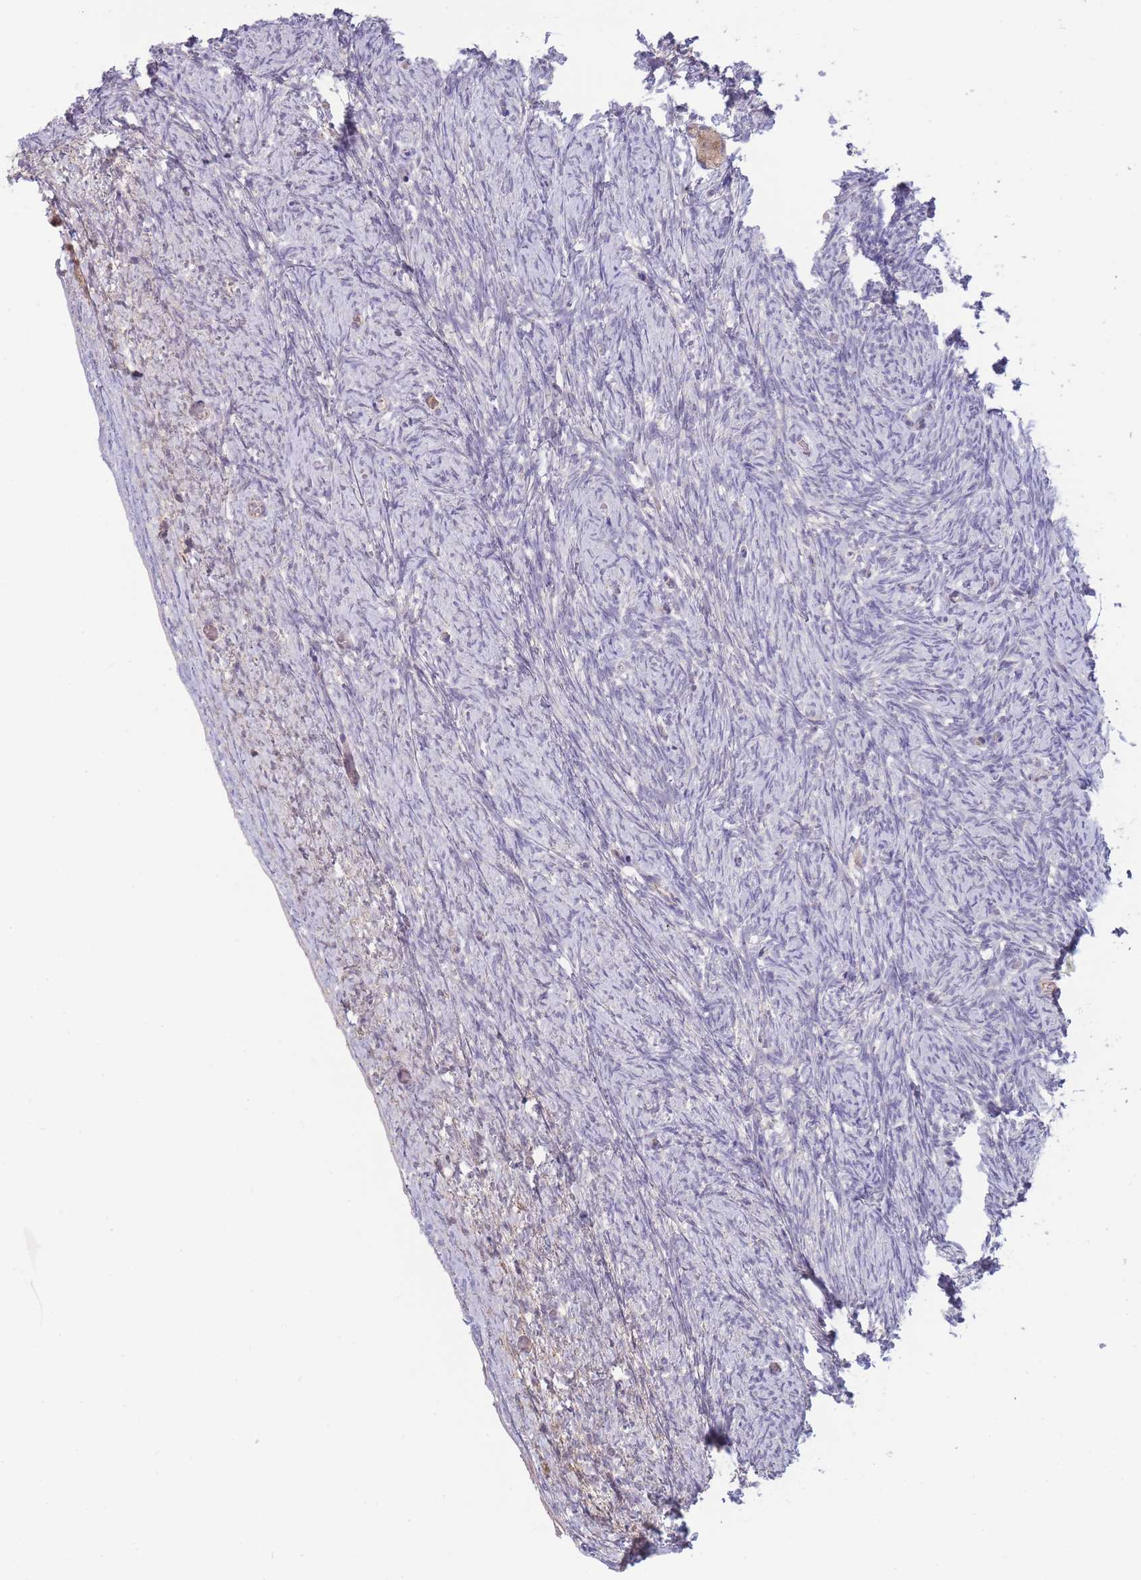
{"staining": {"intensity": "weak", "quantity": ">75%", "location": "cytoplasmic/membranous"}, "tissue": "ovary", "cell_type": "Follicle cells", "image_type": "normal", "snomed": [{"axis": "morphology", "description": "Normal tissue, NOS"}, {"axis": "topography", "description": "Ovary"}], "caption": "A brown stain highlights weak cytoplasmic/membranous staining of a protein in follicle cells of unremarkable ovary.", "gene": "NDUFAF5", "patient": {"sex": "female", "age": 44}}